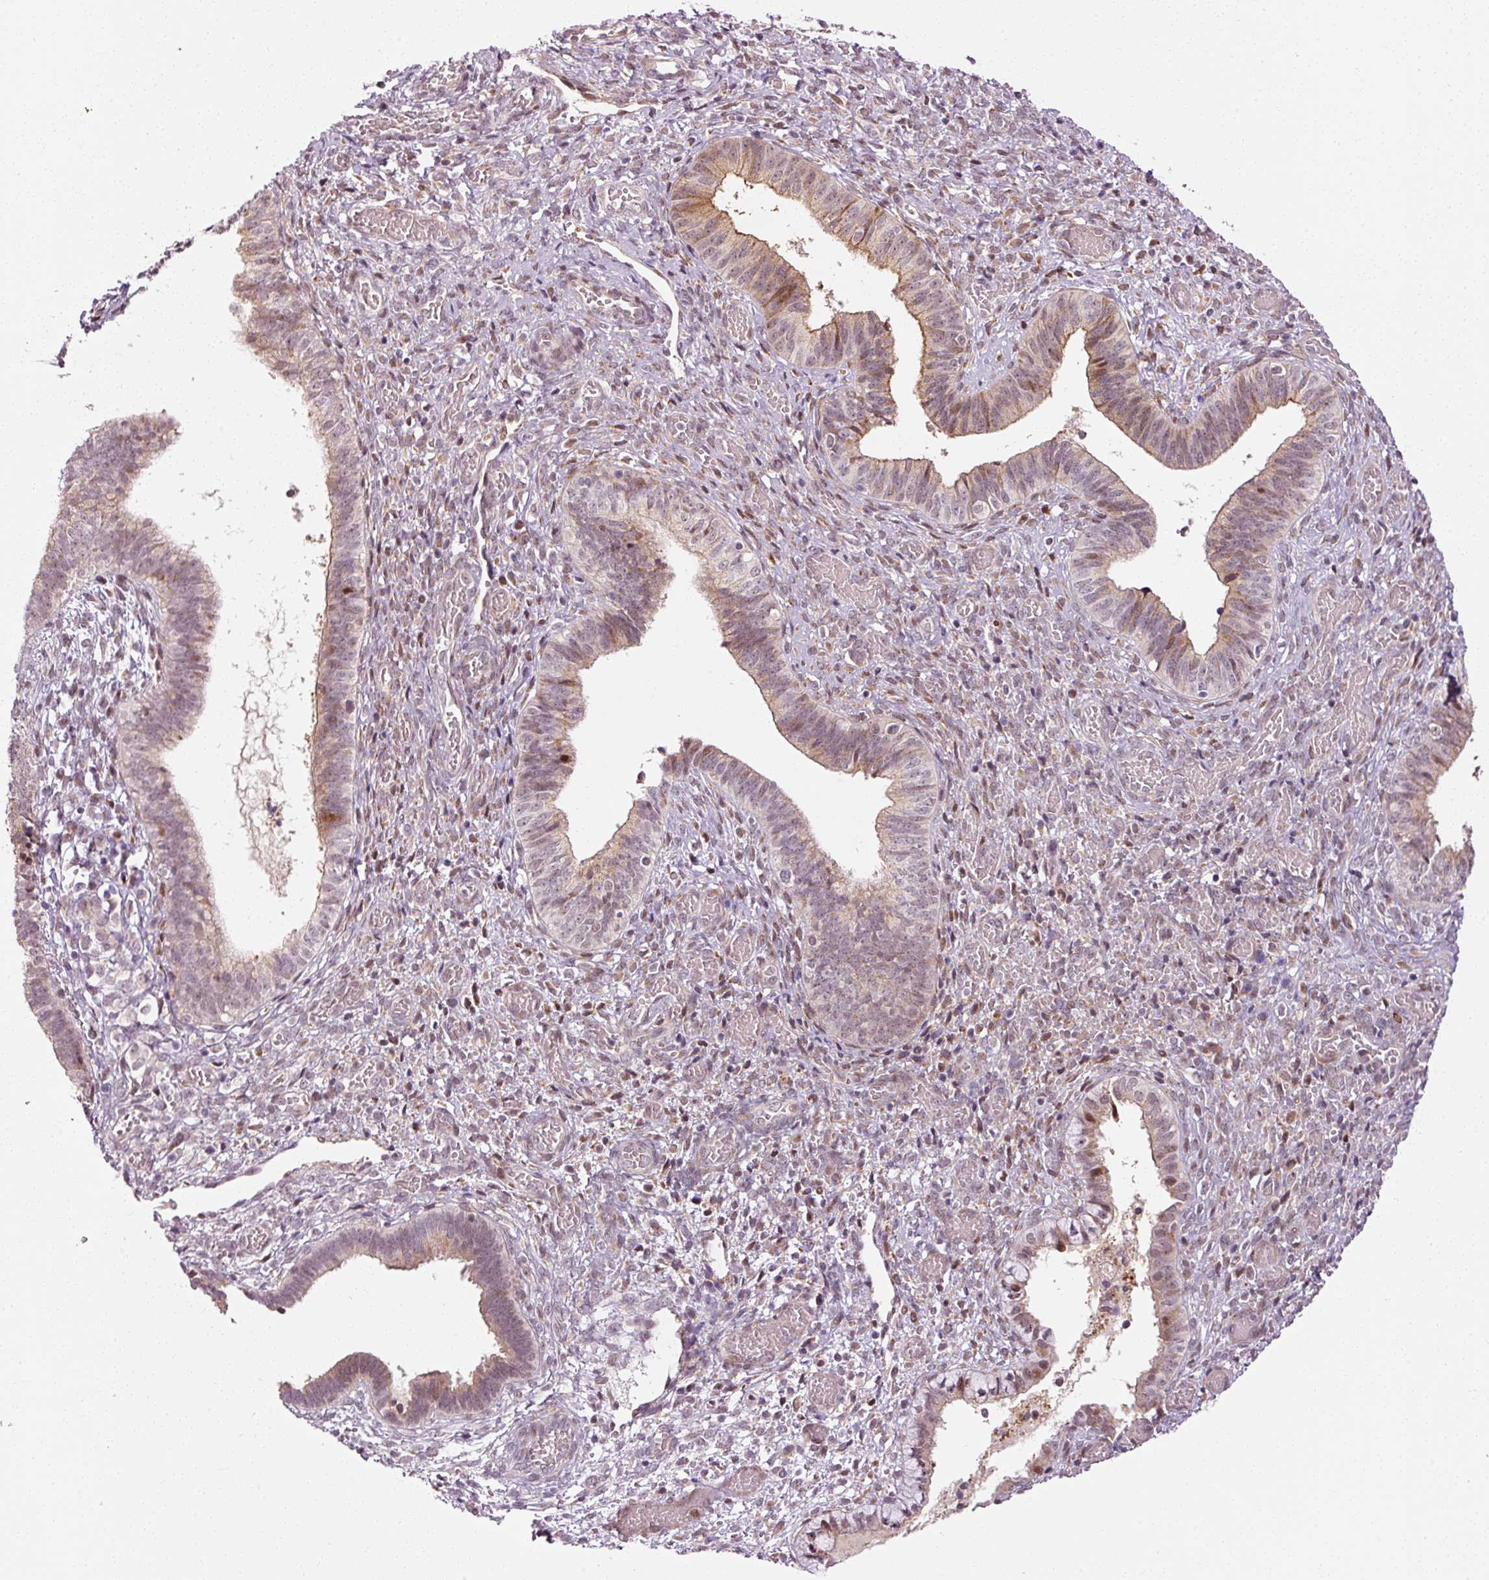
{"staining": {"intensity": "weak", "quantity": "25%-75%", "location": "cytoplasmic/membranous"}, "tissue": "cervical cancer", "cell_type": "Tumor cells", "image_type": "cancer", "snomed": [{"axis": "morphology", "description": "Squamous cell carcinoma, NOS"}, {"axis": "topography", "description": "Cervix"}], "caption": "Tumor cells demonstrate low levels of weak cytoplasmic/membranous staining in about 25%-75% of cells in cervical squamous cell carcinoma.", "gene": "ANKRD20A1", "patient": {"sex": "female", "age": 59}}